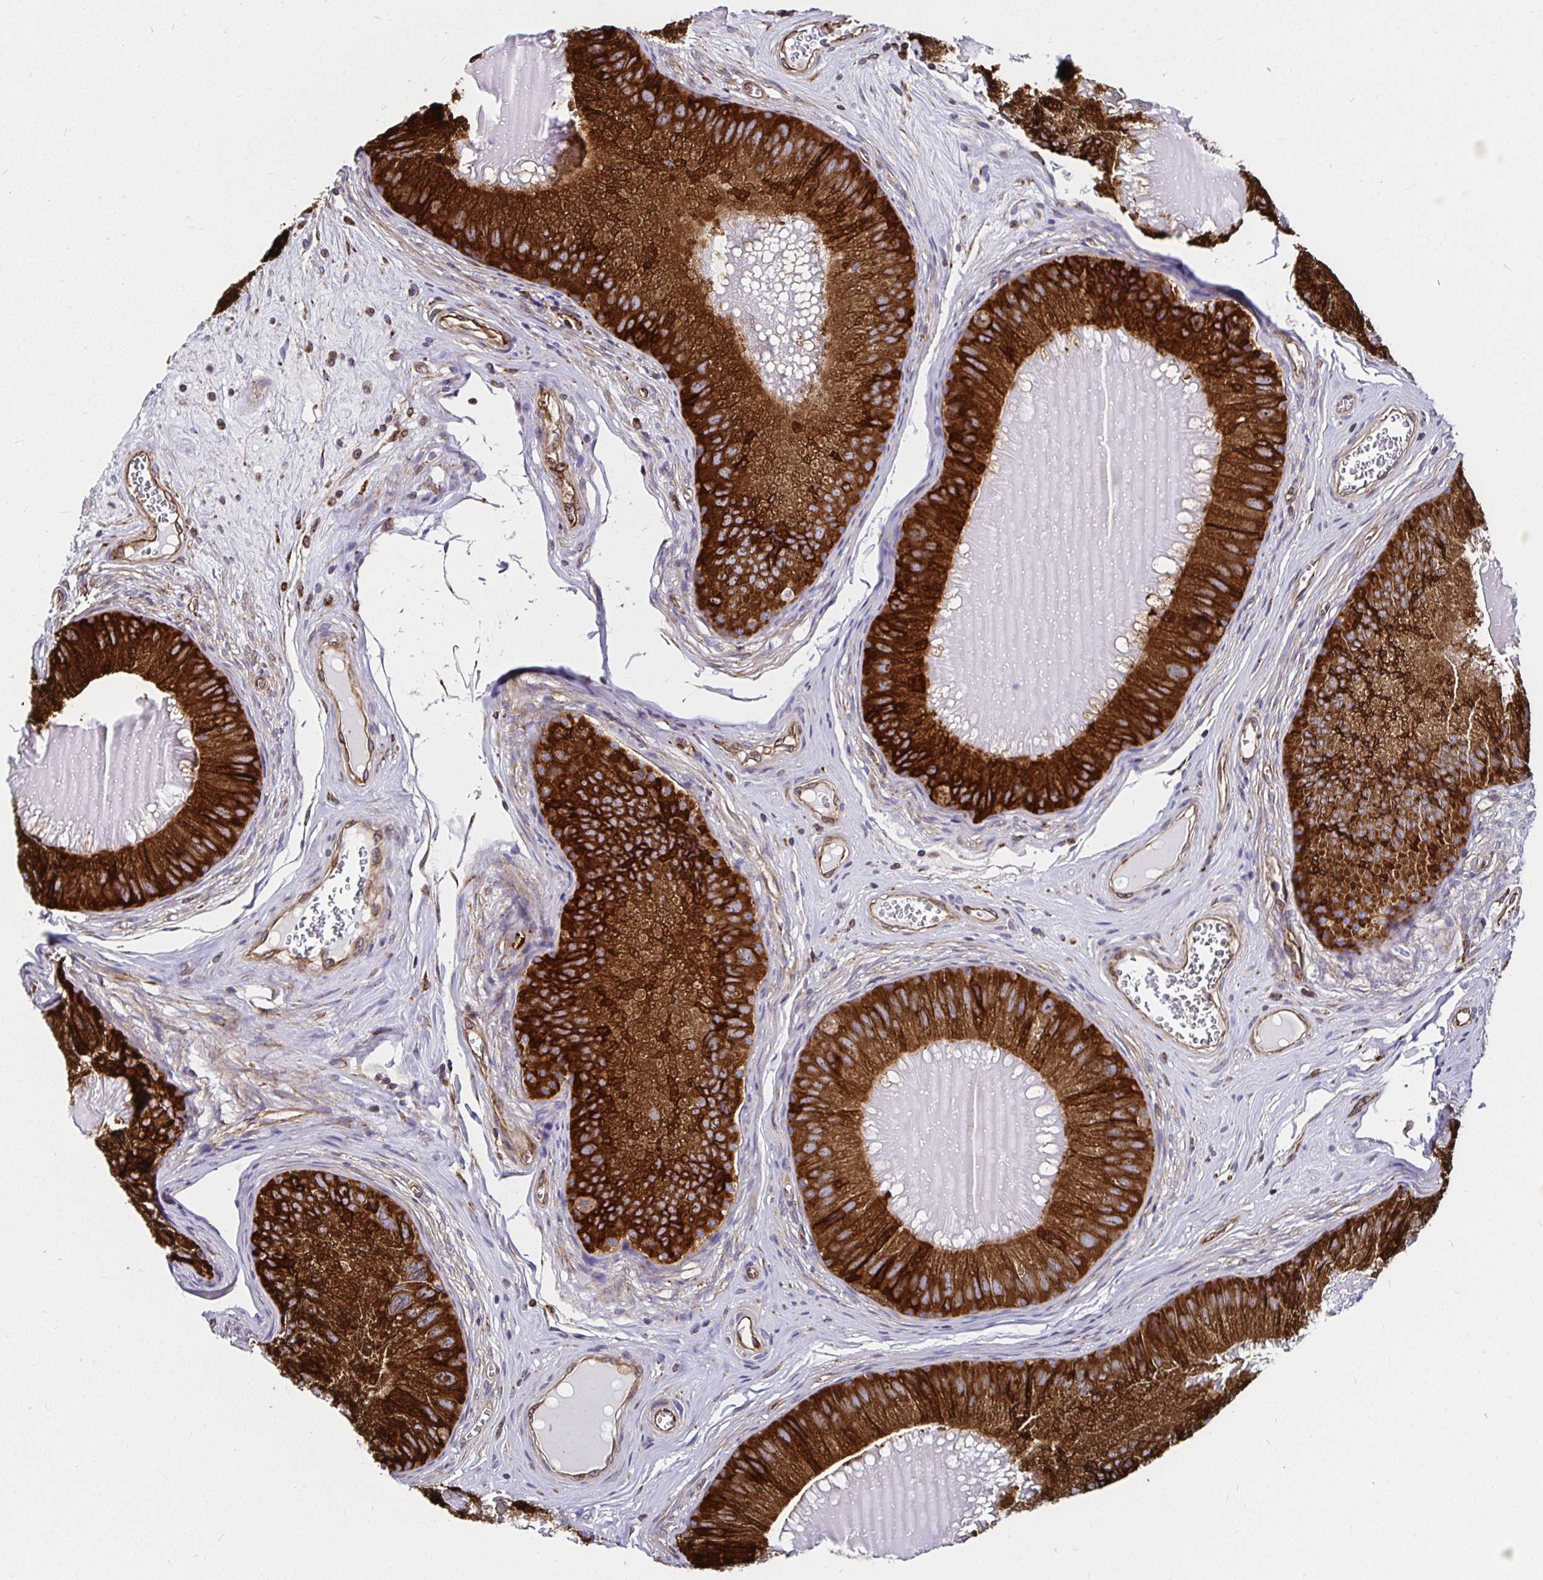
{"staining": {"intensity": "strong", "quantity": ">75%", "location": "cytoplasmic/membranous"}, "tissue": "epididymis", "cell_type": "Glandular cells", "image_type": "normal", "snomed": [{"axis": "morphology", "description": "Normal tissue, NOS"}, {"axis": "topography", "description": "Epididymis, spermatic cord, NOS"}], "caption": "The immunohistochemical stain labels strong cytoplasmic/membranous staining in glandular cells of benign epididymis. The protein is stained brown, and the nuclei are stained in blue (DAB IHC with brightfield microscopy, high magnification).", "gene": "SMYD3", "patient": {"sex": "male", "age": 39}}